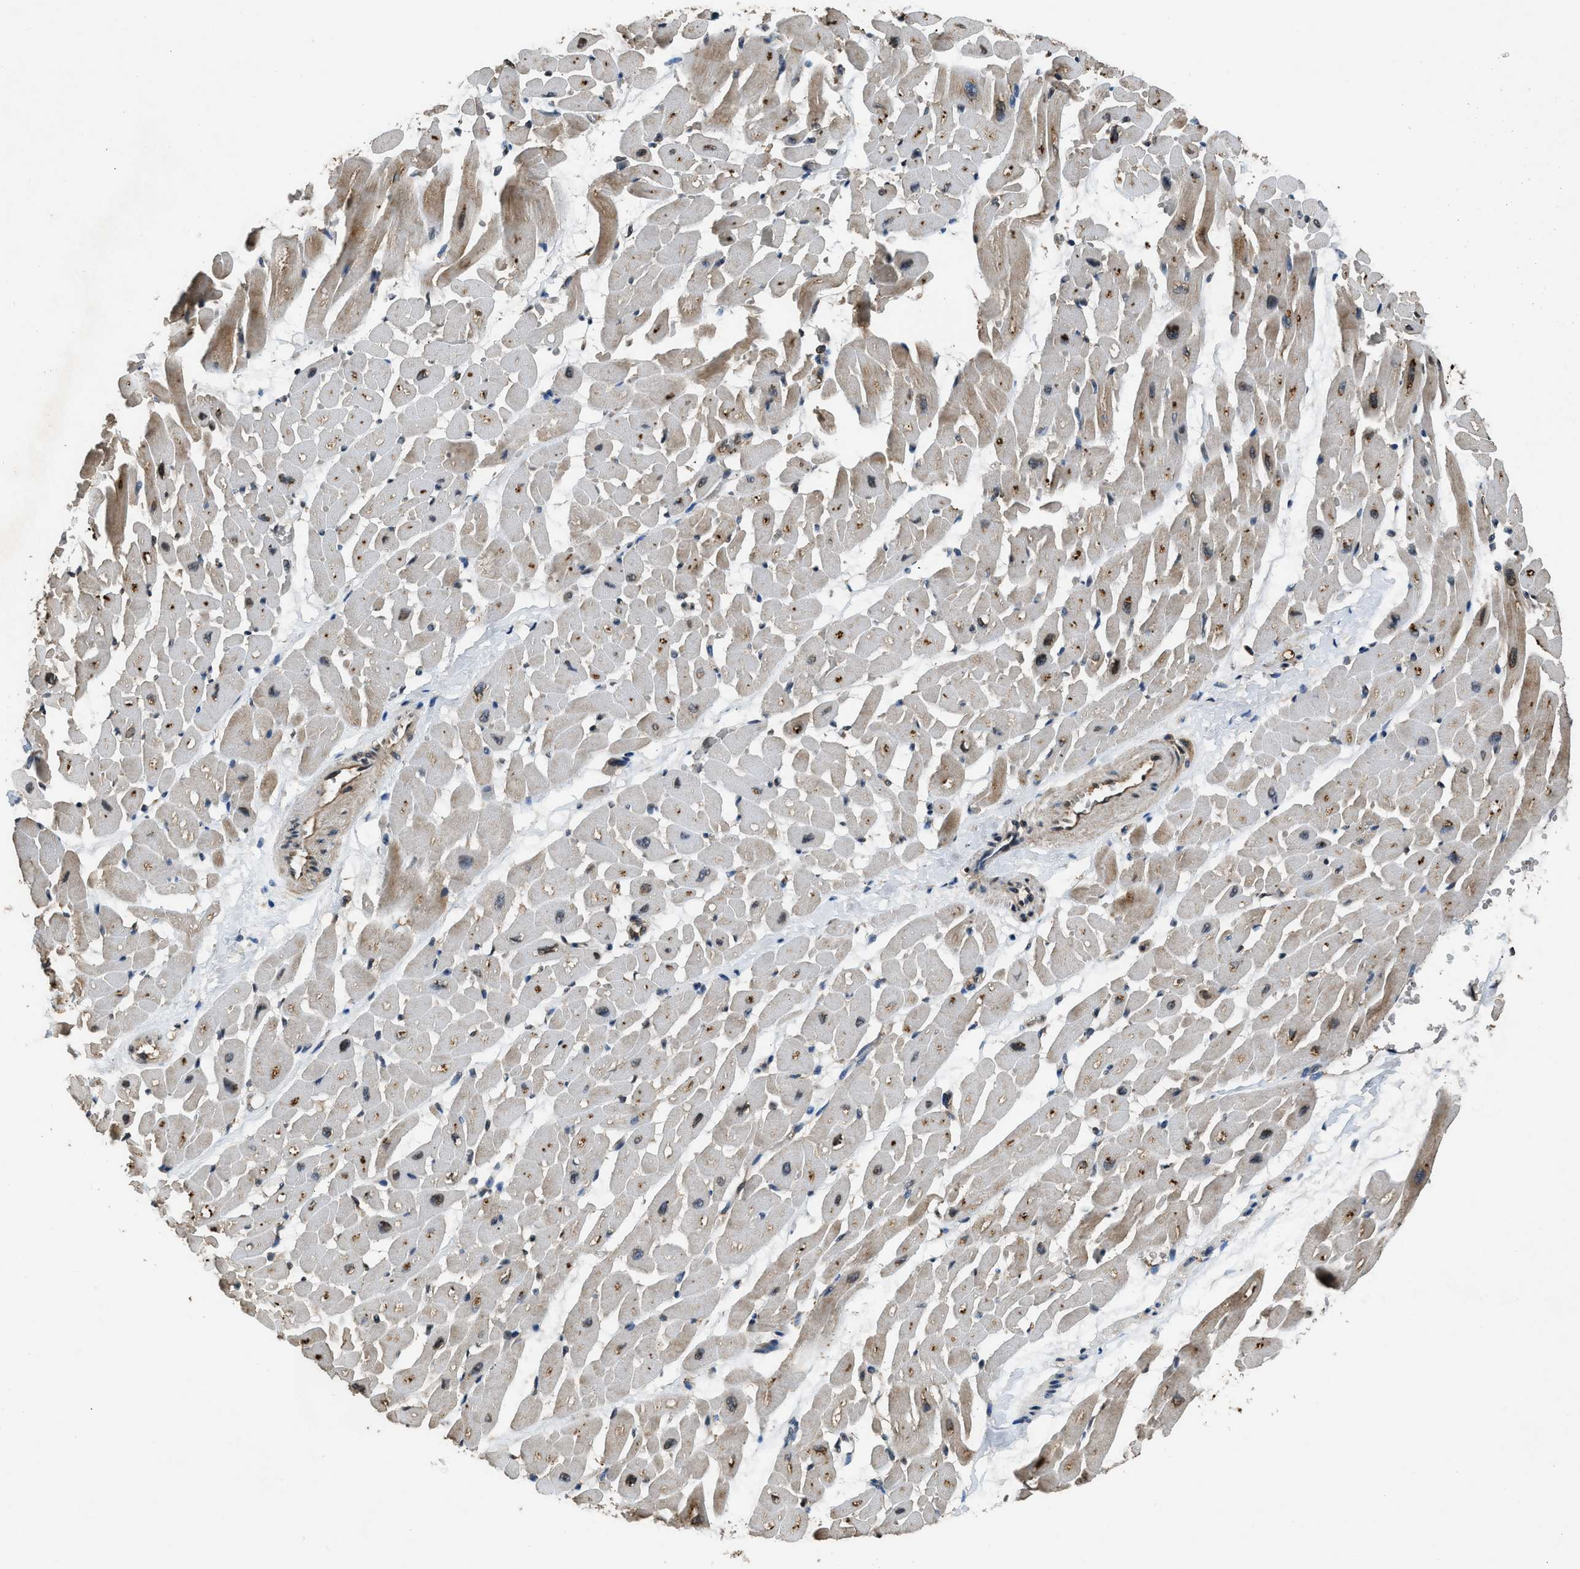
{"staining": {"intensity": "strong", "quantity": "25%-75%", "location": "cytoplasmic/membranous"}, "tissue": "heart muscle", "cell_type": "Cardiomyocytes", "image_type": "normal", "snomed": [{"axis": "morphology", "description": "Normal tissue, NOS"}, {"axis": "topography", "description": "Heart"}], "caption": "Immunohistochemistry (IHC) photomicrograph of unremarkable heart muscle: heart muscle stained using IHC exhibits high levels of strong protein expression localized specifically in the cytoplasmic/membranous of cardiomyocytes, appearing as a cytoplasmic/membranous brown color.", "gene": "RPS6KB1", "patient": {"sex": "male", "age": 45}}